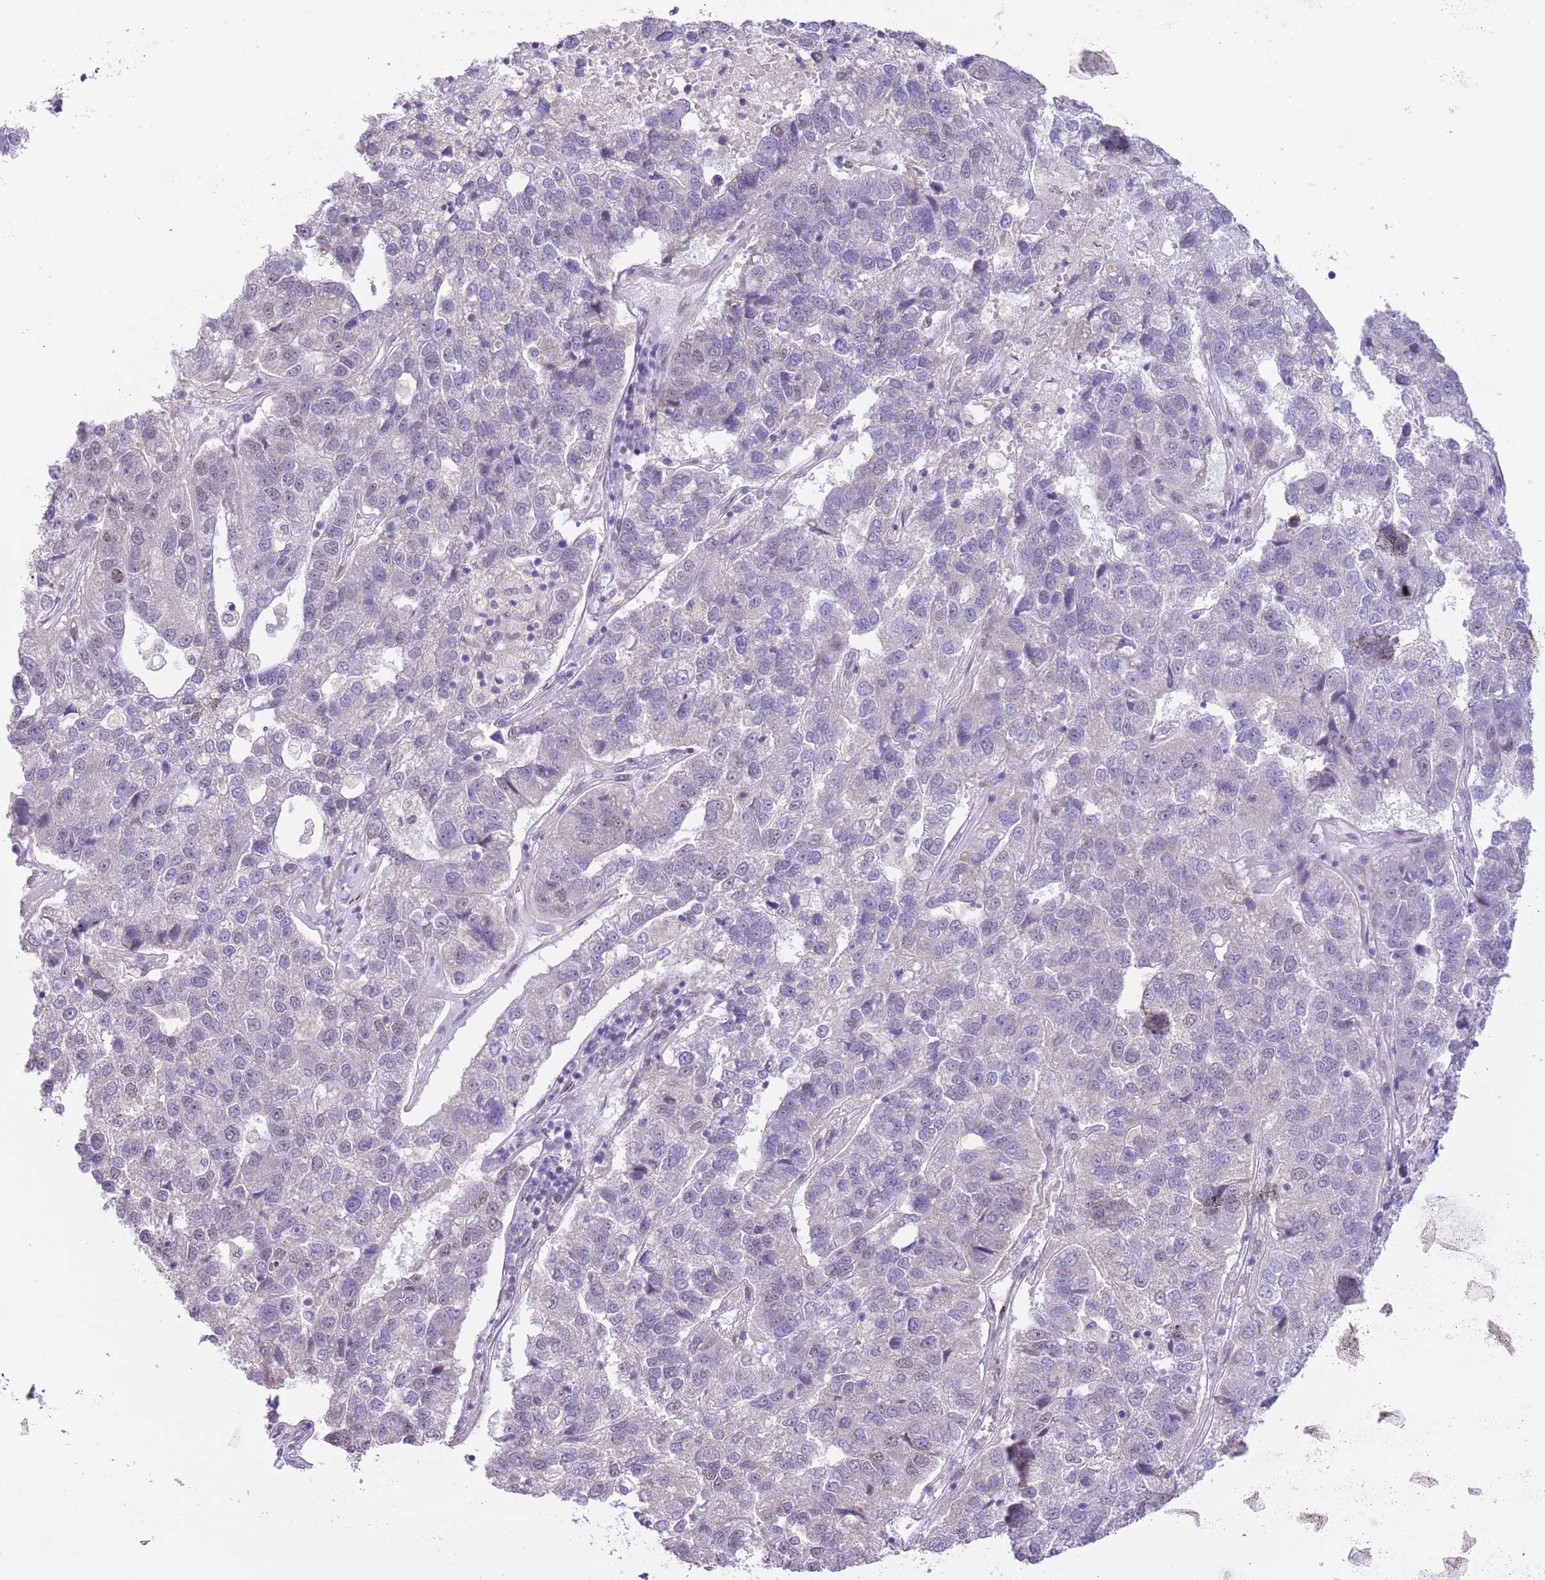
{"staining": {"intensity": "negative", "quantity": "none", "location": "none"}, "tissue": "pancreatic cancer", "cell_type": "Tumor cells", "image_type": "cancer", "snomed": [{"axis": "morphology", "description": "Adenocarcinoma, NOS"}, {"axis": "topography", "description": "Pancreas"}], "caption": "Adenocarcinoma (pancreatic) was stained to show a protein in brown. There is no significant expression in tumor cells.", "gene": "ZNF576", "patient": {"sex": "female", "age": 61}}